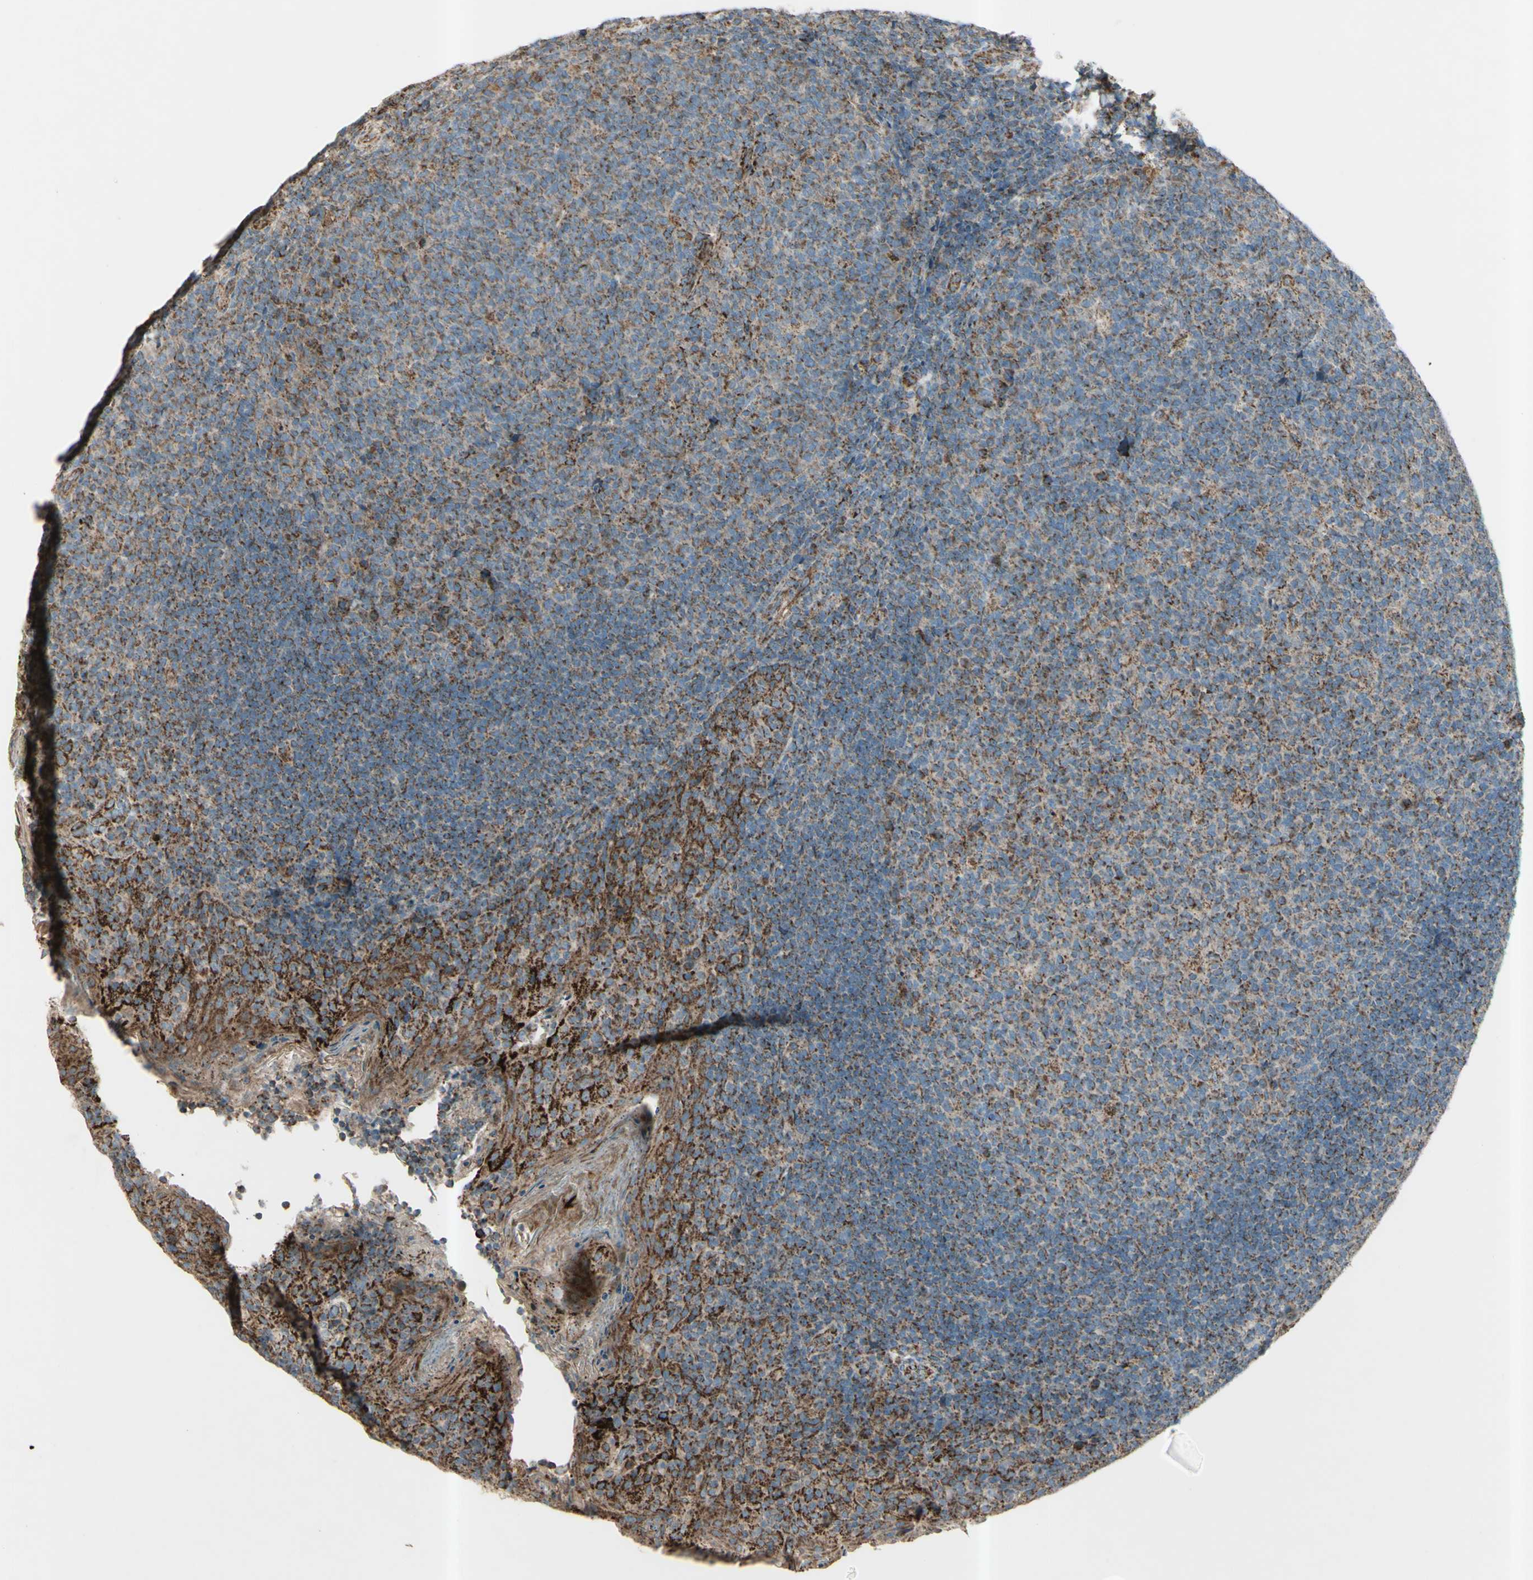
{"staining": {"intensity": "strong", "quantity": "25%-75%", "location": "cytoplasmic/membranous"}, "tissue": "tonsil", "cell_type": "Germinal center cells", "image_type": "normal", "snomed": [{"axis": "morphology", "description": "Normal tissue, NOS"}, {"axis": "topography", "description": "Tonsil"}], "caption": "A histopathology image of human tonsil stained for a protein displays strong cytoplasmic/membranous brown staining in germinal center cells.", "gene": "RHOT1", "patient": {"sex": "male", "age": 17}}